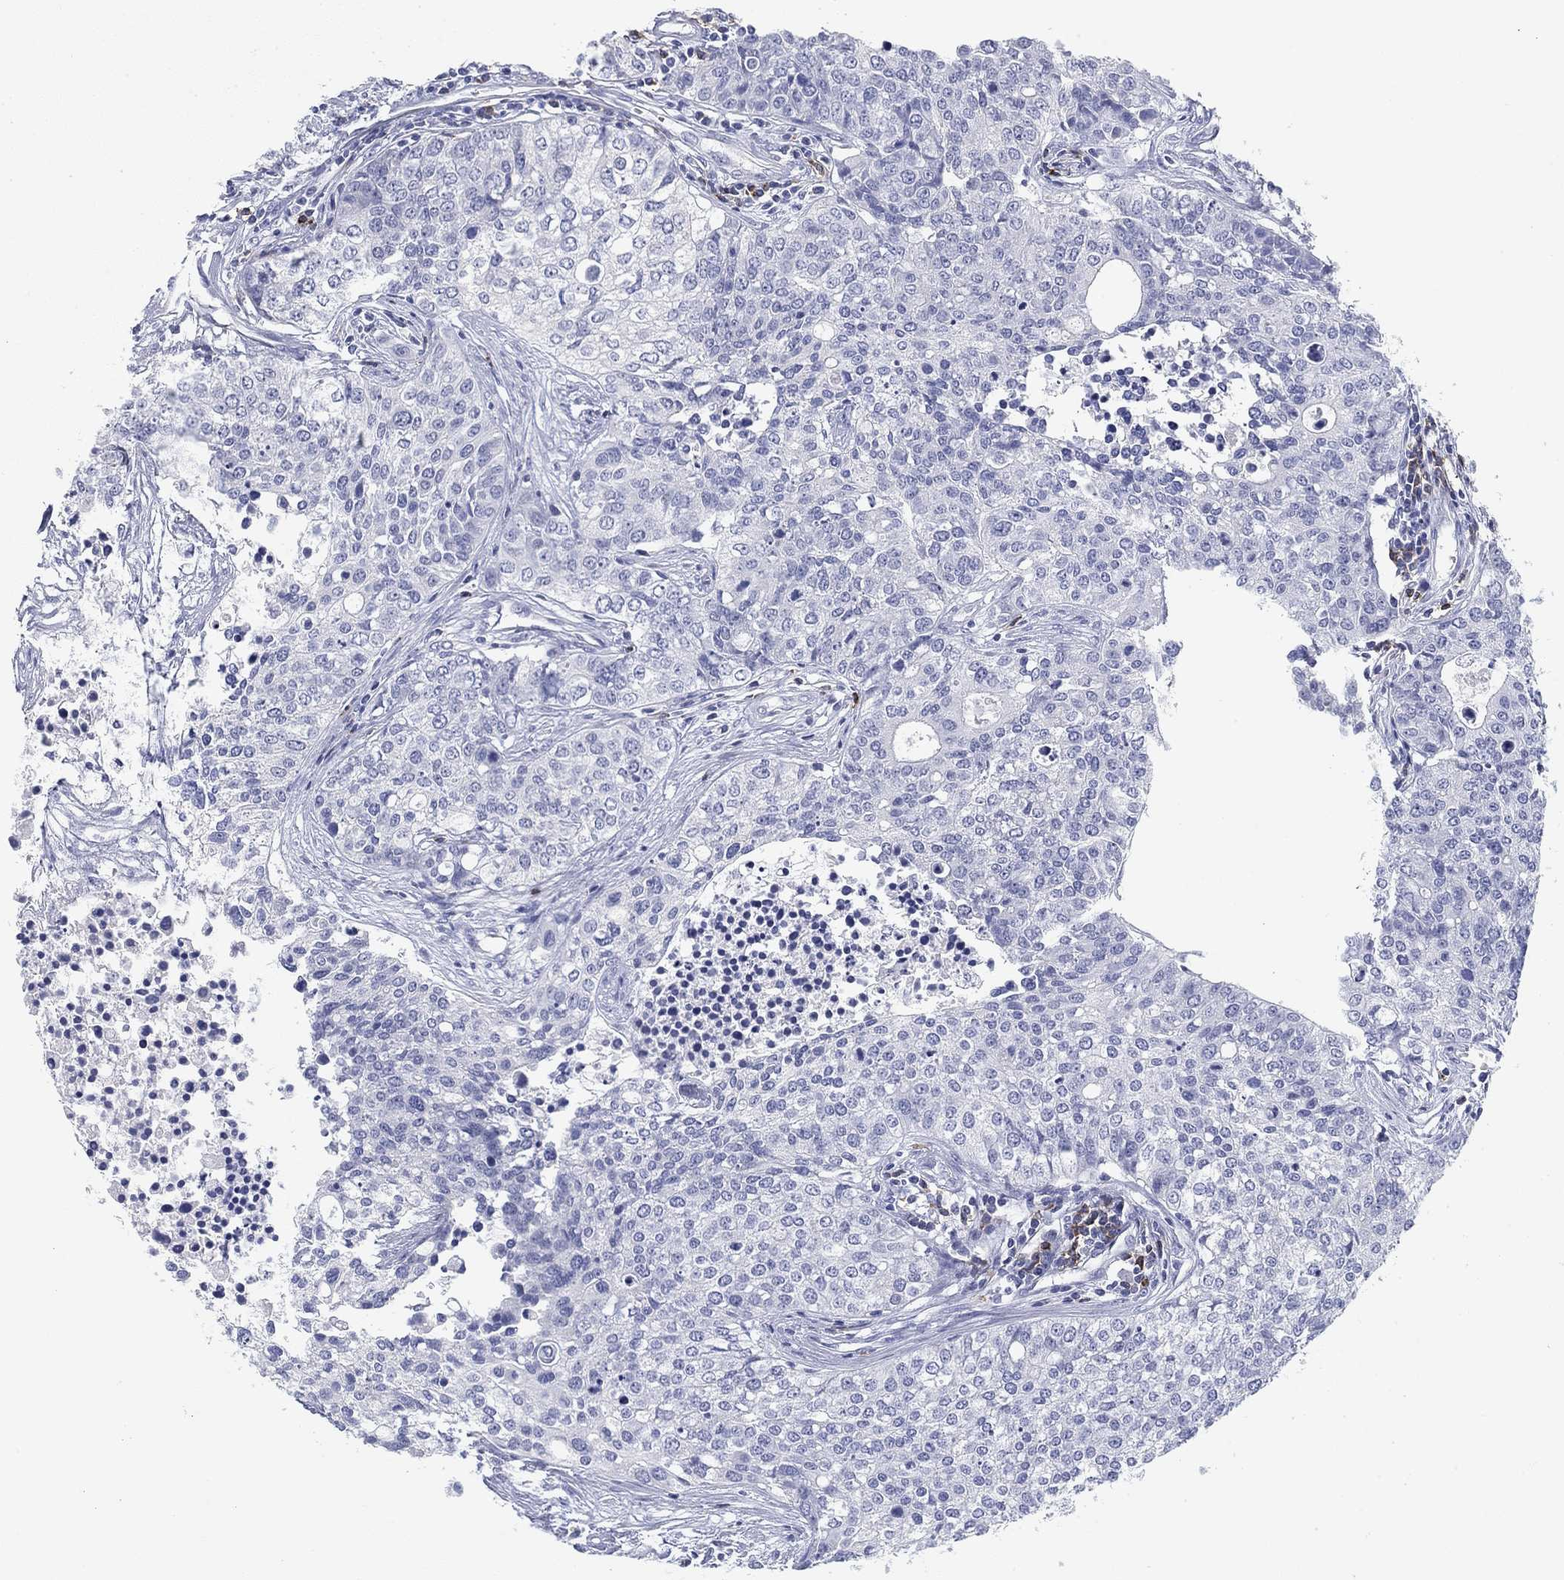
{"staining": {"intensity": "negative", "quantity": "none", "location": "none"}, "tissue": "carcinoid", "cell_type": "Tumor cells", "image_type": "cancer", "snomed": [{"axis": "morphology", "description": "Carcinoid, malignant, NOS"}, {"axis": "topography", "description": "Colon"}], "caption": "Protein analysis of carcinoid (malignant) reveals no significant staining in tumor cells. (DAB immunohistochemistry visualized using brightfield microscopy, high magnification).", "gene": "CD79B", "patient": {"sex": "male", "age": 81}}